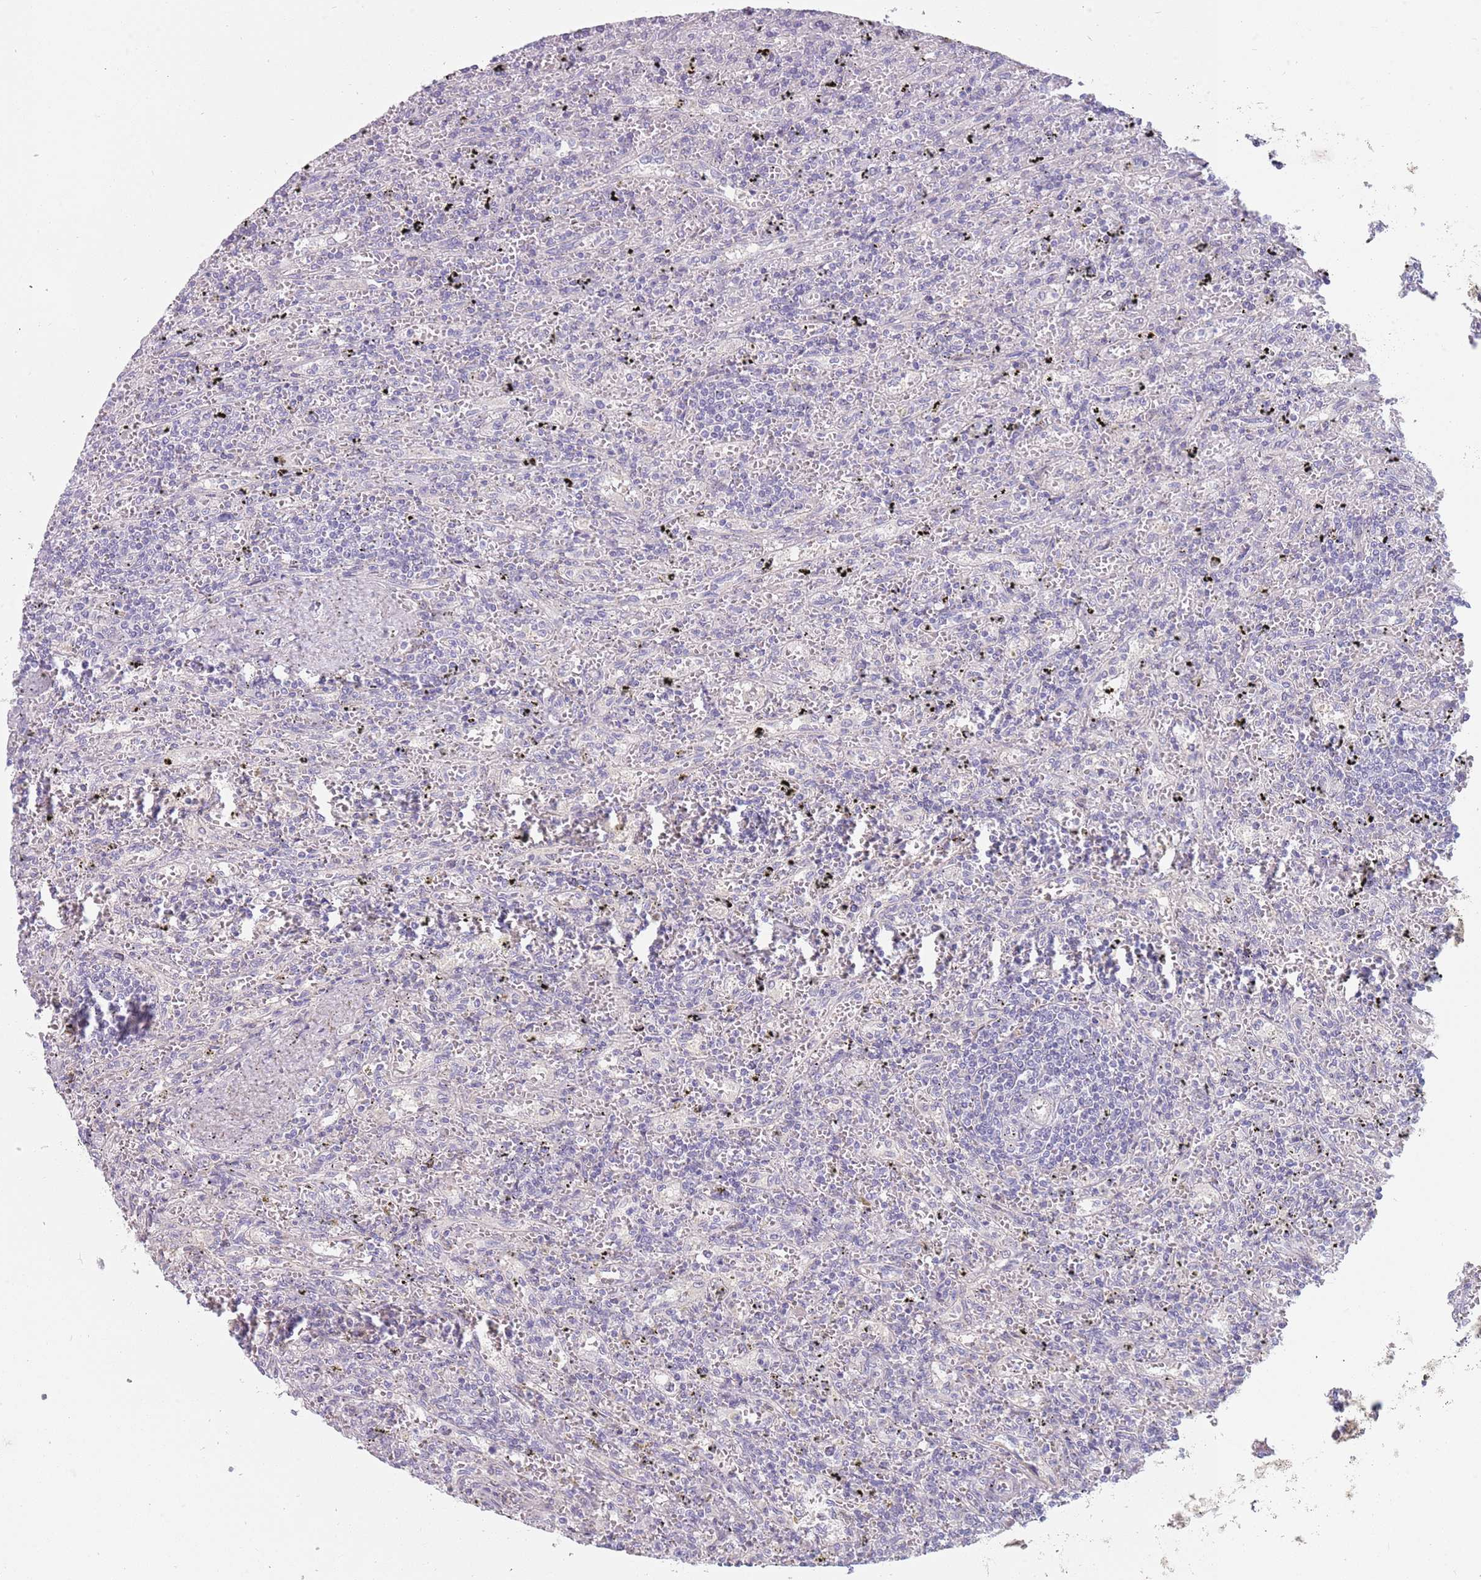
{"staining": {"intensity": "negative", "quantity": "none", "location": "none"}, "tissue": "lymphoma", "cell_type": "Tumor cells", "image_type": "cancer", "snomed": [{"axis": "morphology", "description": "Malignant lymphoma, non-Hodgkin's type, Low grade"}, {"axis": "topography", "description": "Spleen"}], "caption": "Lymphoma stained for a protein using immunohistochemistry exhibits no staining tumor cells.", "gene": "DDX4", "patient": {"sex": "male", "age": 76}}